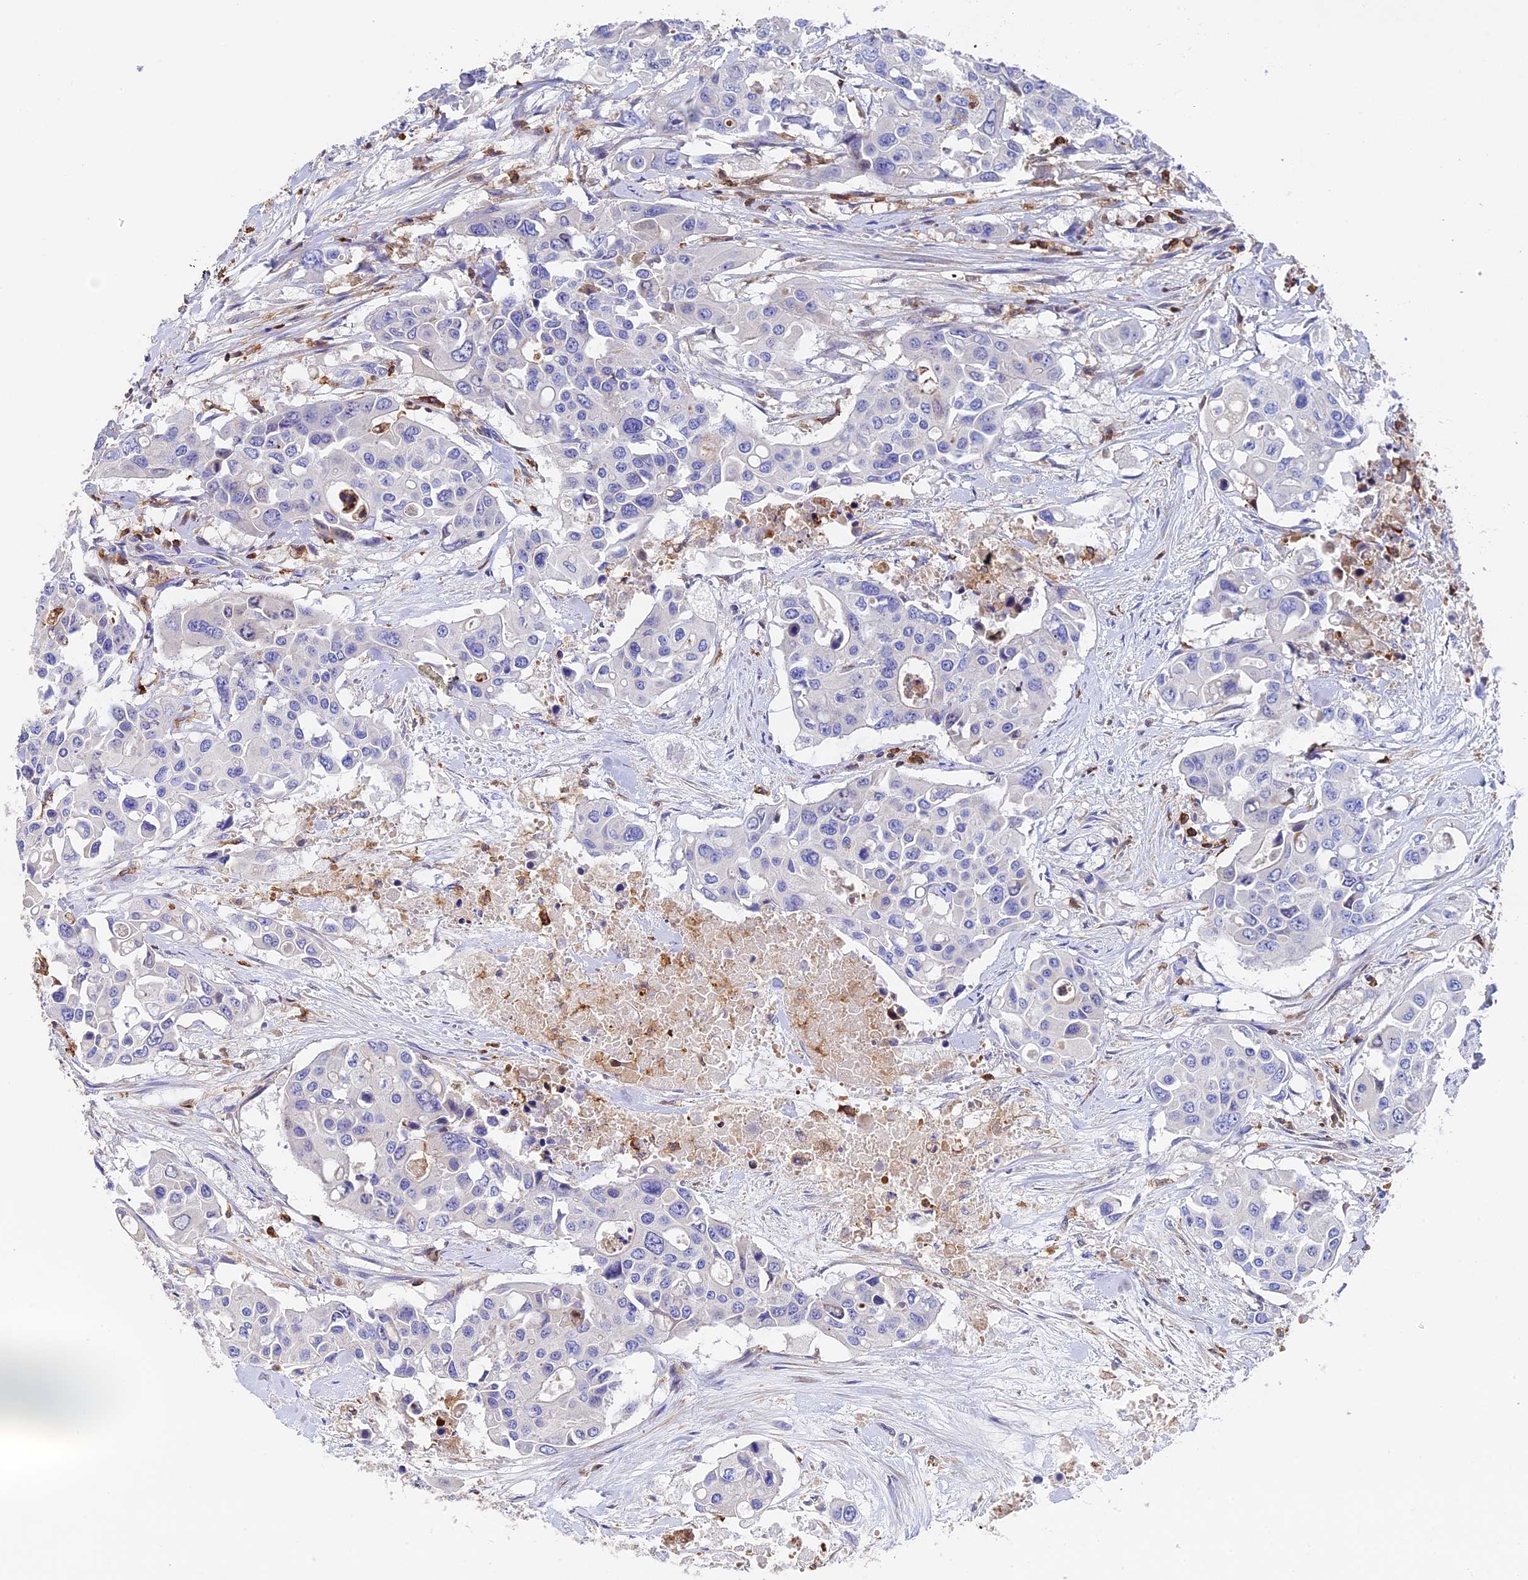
{"staining": {"intensity": "negative", "quantity": "none", "location": "none"}, "tissue": "colorectal cancer", "cell_type": "Tumor cells", "image_type": "cancer", "snomed": [{"axis": "morphology", "description": "Adenocarcinoma, NOS"}, {"axis": "topography", "description": "Colon"}], "caption": "A micrograph of human colorectal adenocarcinoma is negative for staining in tumor cells. Nuclei are stained in blue.", "gene": "ADAT1", "patient": {"sex": "male", "age": 77}}